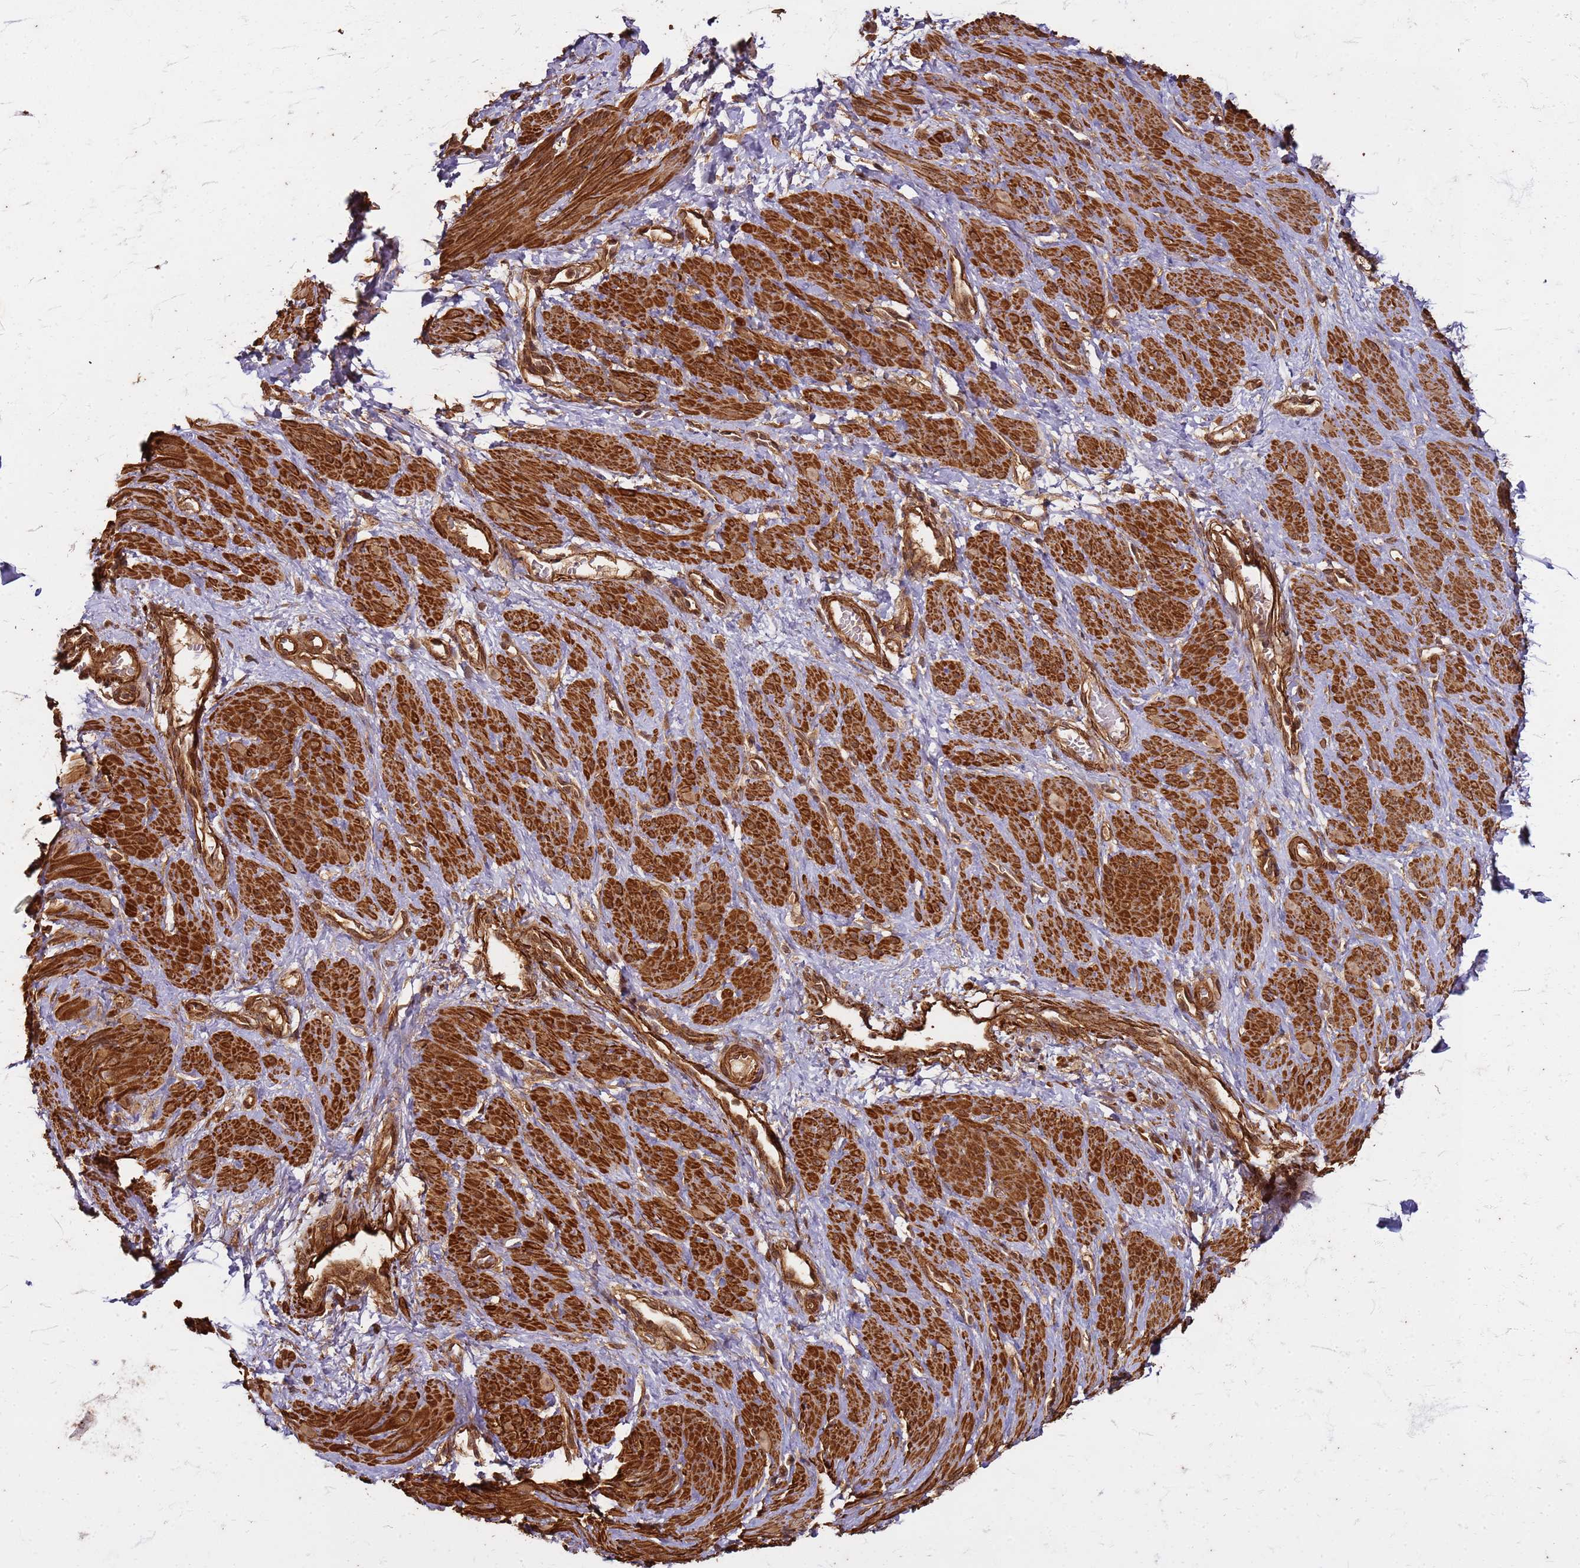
{"staining": {"intensity": "strong", "quantity": ">75%", "location": "cytoplasmic/membranous"}, "tissue": "smooth muscle", "cell_type": "Smooth muscle cells", "image_type": "normal", "snomed": [{"axis": "morphology", "description": "Normal tissue, NOS"}, {"axis": "topography", "description": "Smooth muscle"}, {"axis": "topography", "description": "Uterus"}], "caption": "Protein staining demonstrates strong cytoplasmic/membranous positivity in about >75% of smooth muscle cells in unremarkable smooth muscle.", "gene": "KIF26A", "patient": {"sex": "female", "age": 39}}